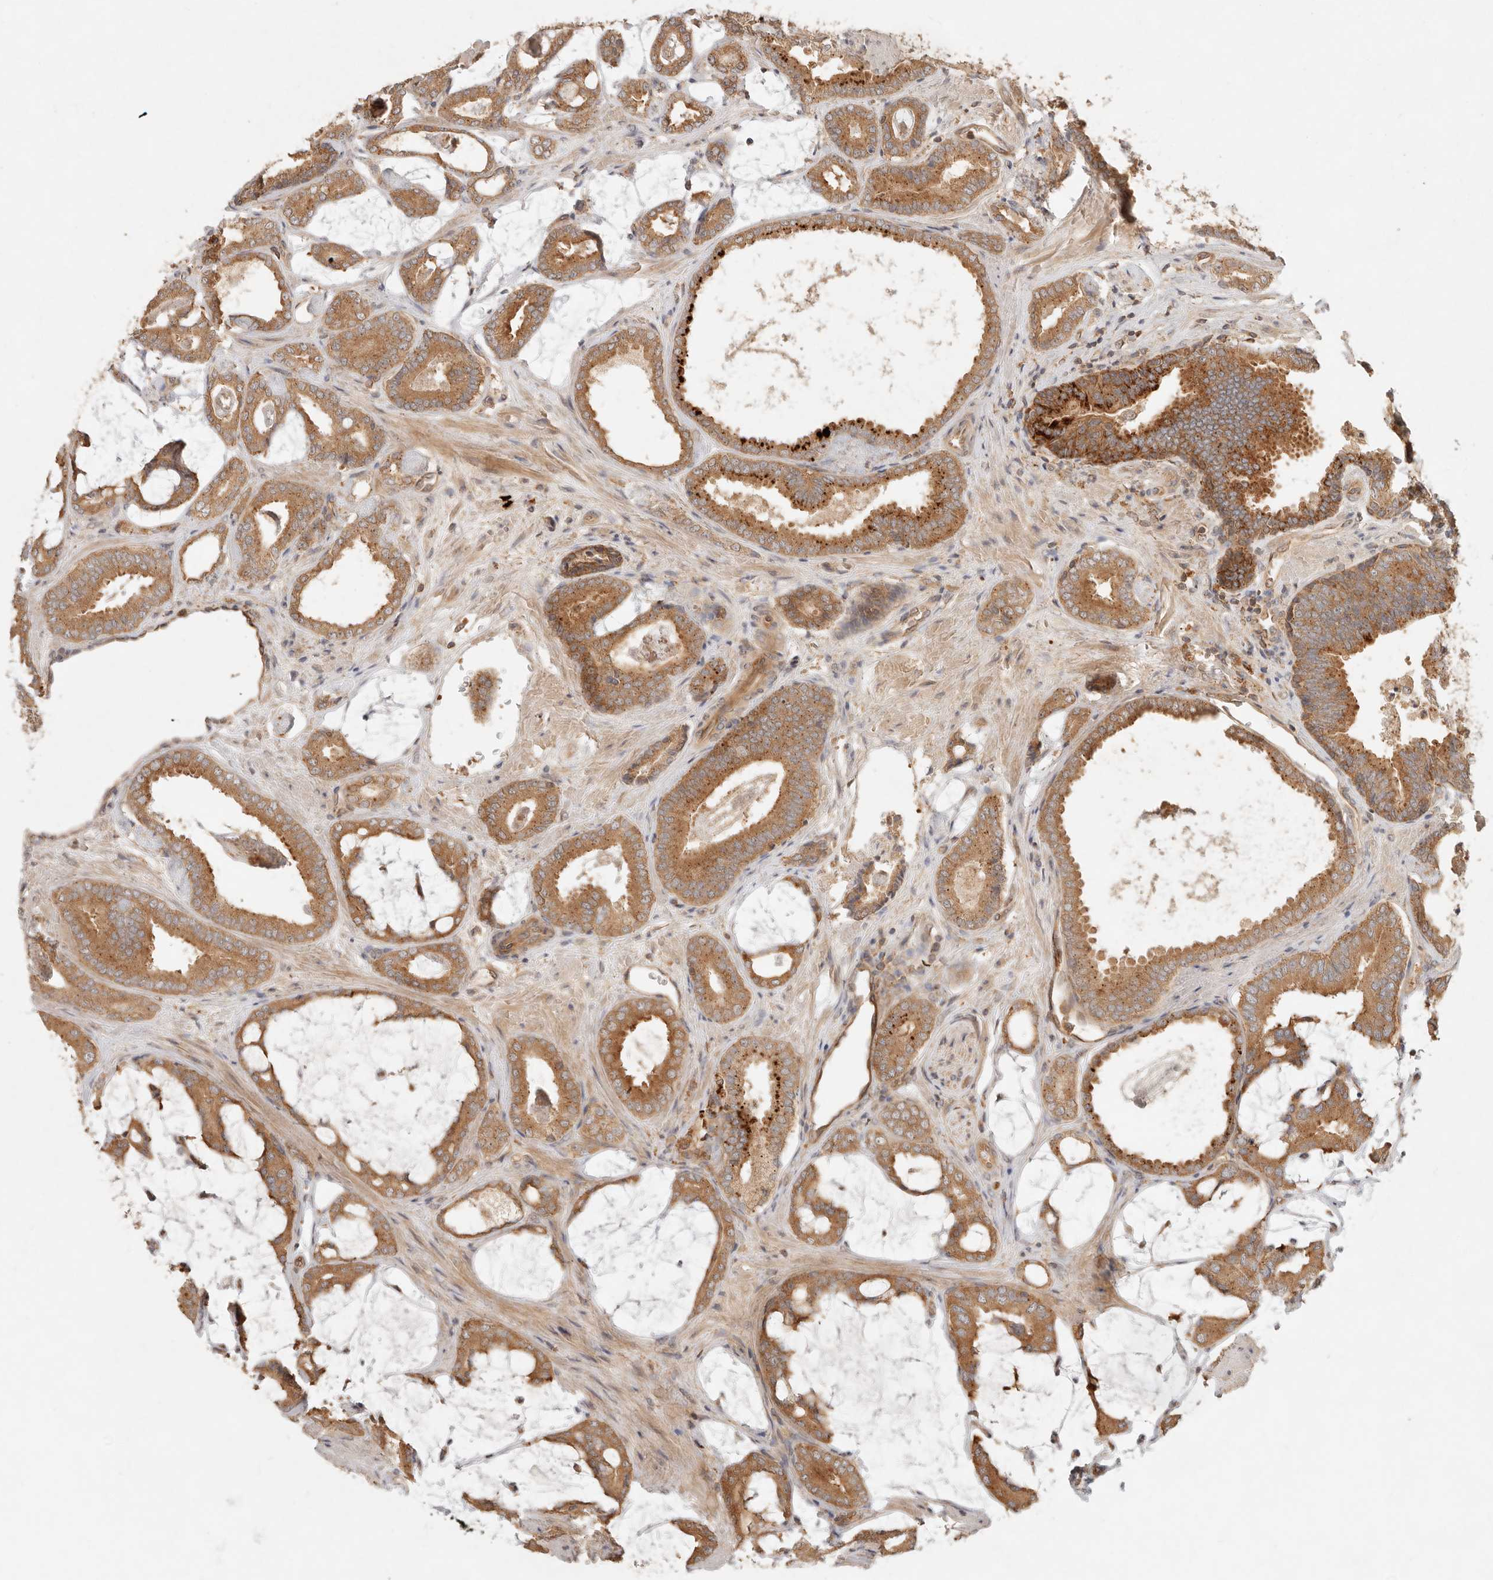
{"staining": {"intensity": "moderate", "quantity": ">75%", "location": "cytoplasmic/membranous"}, "tissue": "prostate cancer", "cell_type": "Tumor cells", "image_type": "cancer", "snomed": [{"axis": "morphology", "description": "Adenocarcinoma, Low grade"}, {"axis": "topography", "description": "Prostate"}], "caption": "Human prostate cancer stained with a protein marker shows moderate staining in tumor cells.", "gene": "HECTD3", "patient": {"sex": "male", "age": 71}}